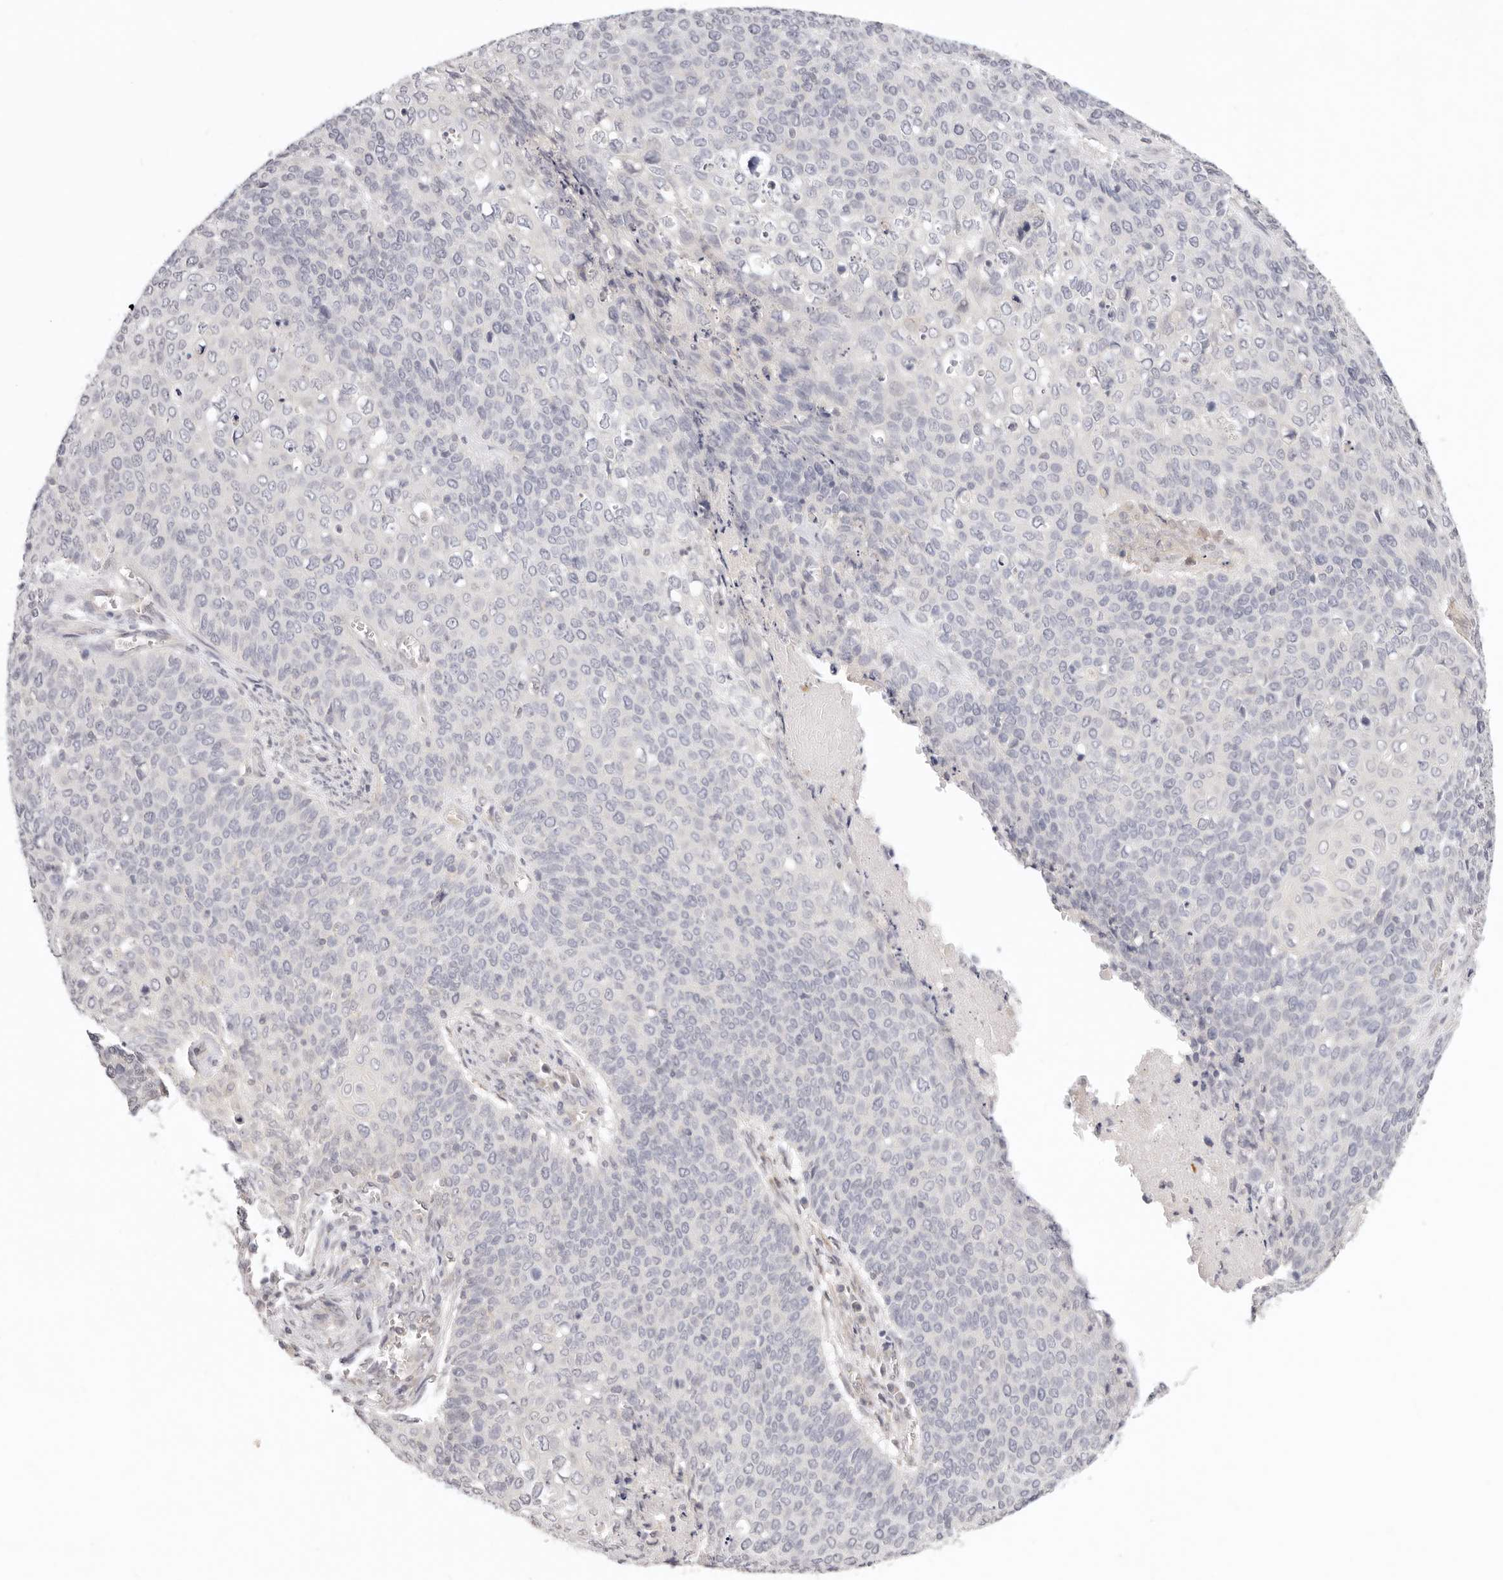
{"staining": {"intensity": "negative", "quantity": "none", "location": "none"}, "tissue": "cervical cancer", "cell_type": "Tumor cells", "image_type": "cancer", "snomed": [{"axis": "morphology", "description": "Squamous cell carcinoma, NOS"}, {"axis": "topography", "description": "Cervix"}], "caption": "Protein analysis of cervical cancer displays no significant positivity in tumor cells. The staining is performed using DAB (3,3'-diaminobenzidine) brown chromogen with nuclei counter-stained in using hematoxylin.", "gene": "GGPS1", "patient": {"sex": "female", "age": 39}}